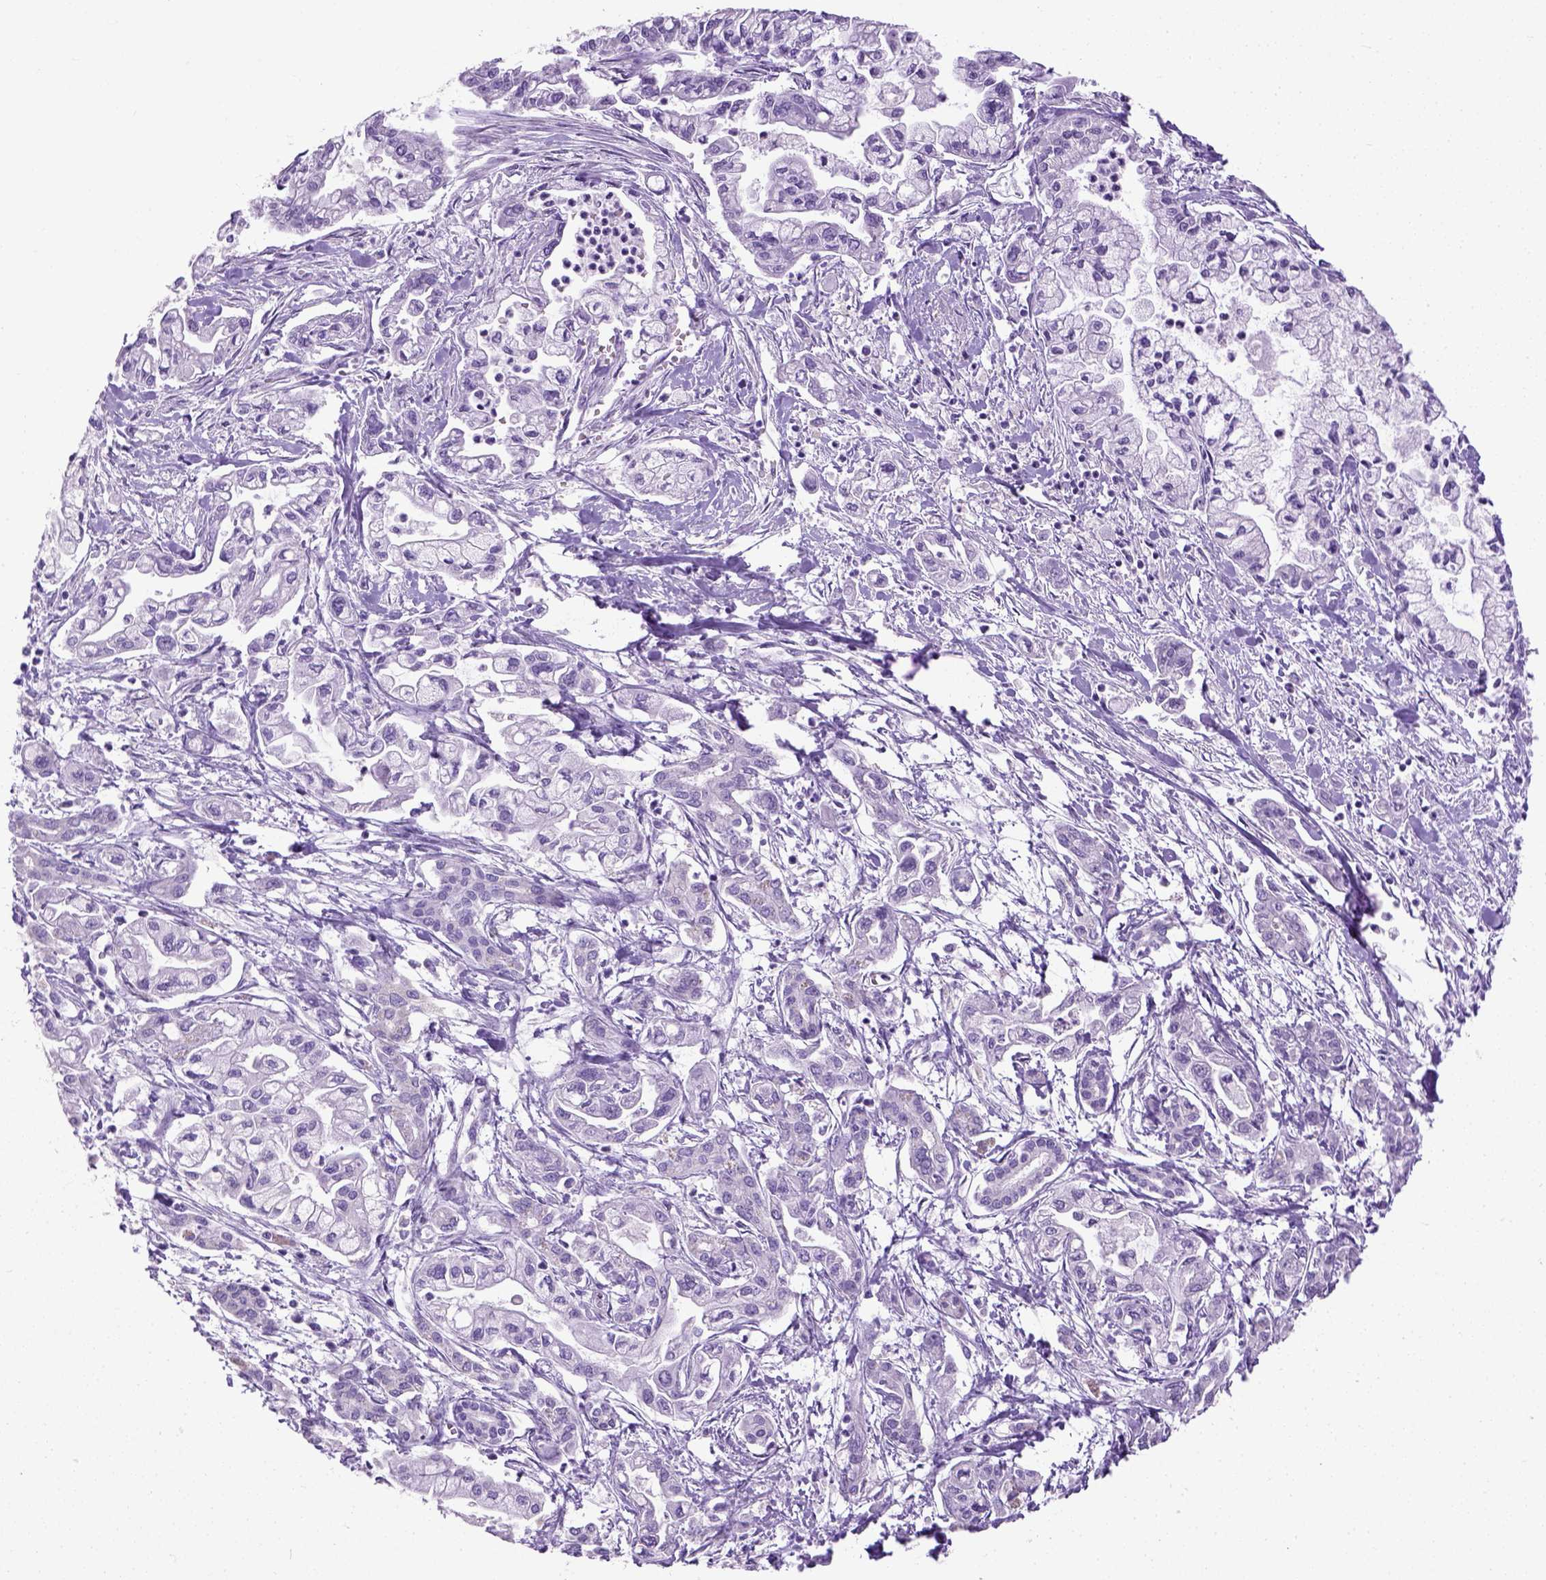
{"staining": {"intensity": "negative", "quantity": "none", "location": "none"}, "tissue": "pancreatic cancer", "cell_type": "Tumor cells", "image_type": "cancer", "snomed": [{"axis": "morphology", "description": "Adenocarcinoma, NOS"}, {"axis": "topography", "description": "Pancreas"}], "caption": "DAB (3,3'-diaminobenzidine) immunohistochemical staining of adenocarcinoma (pancreatic) displays no significant expression in tumor cells.", "gene": "CYP24A1", "patient": {"sex": "male", "age": 54}}